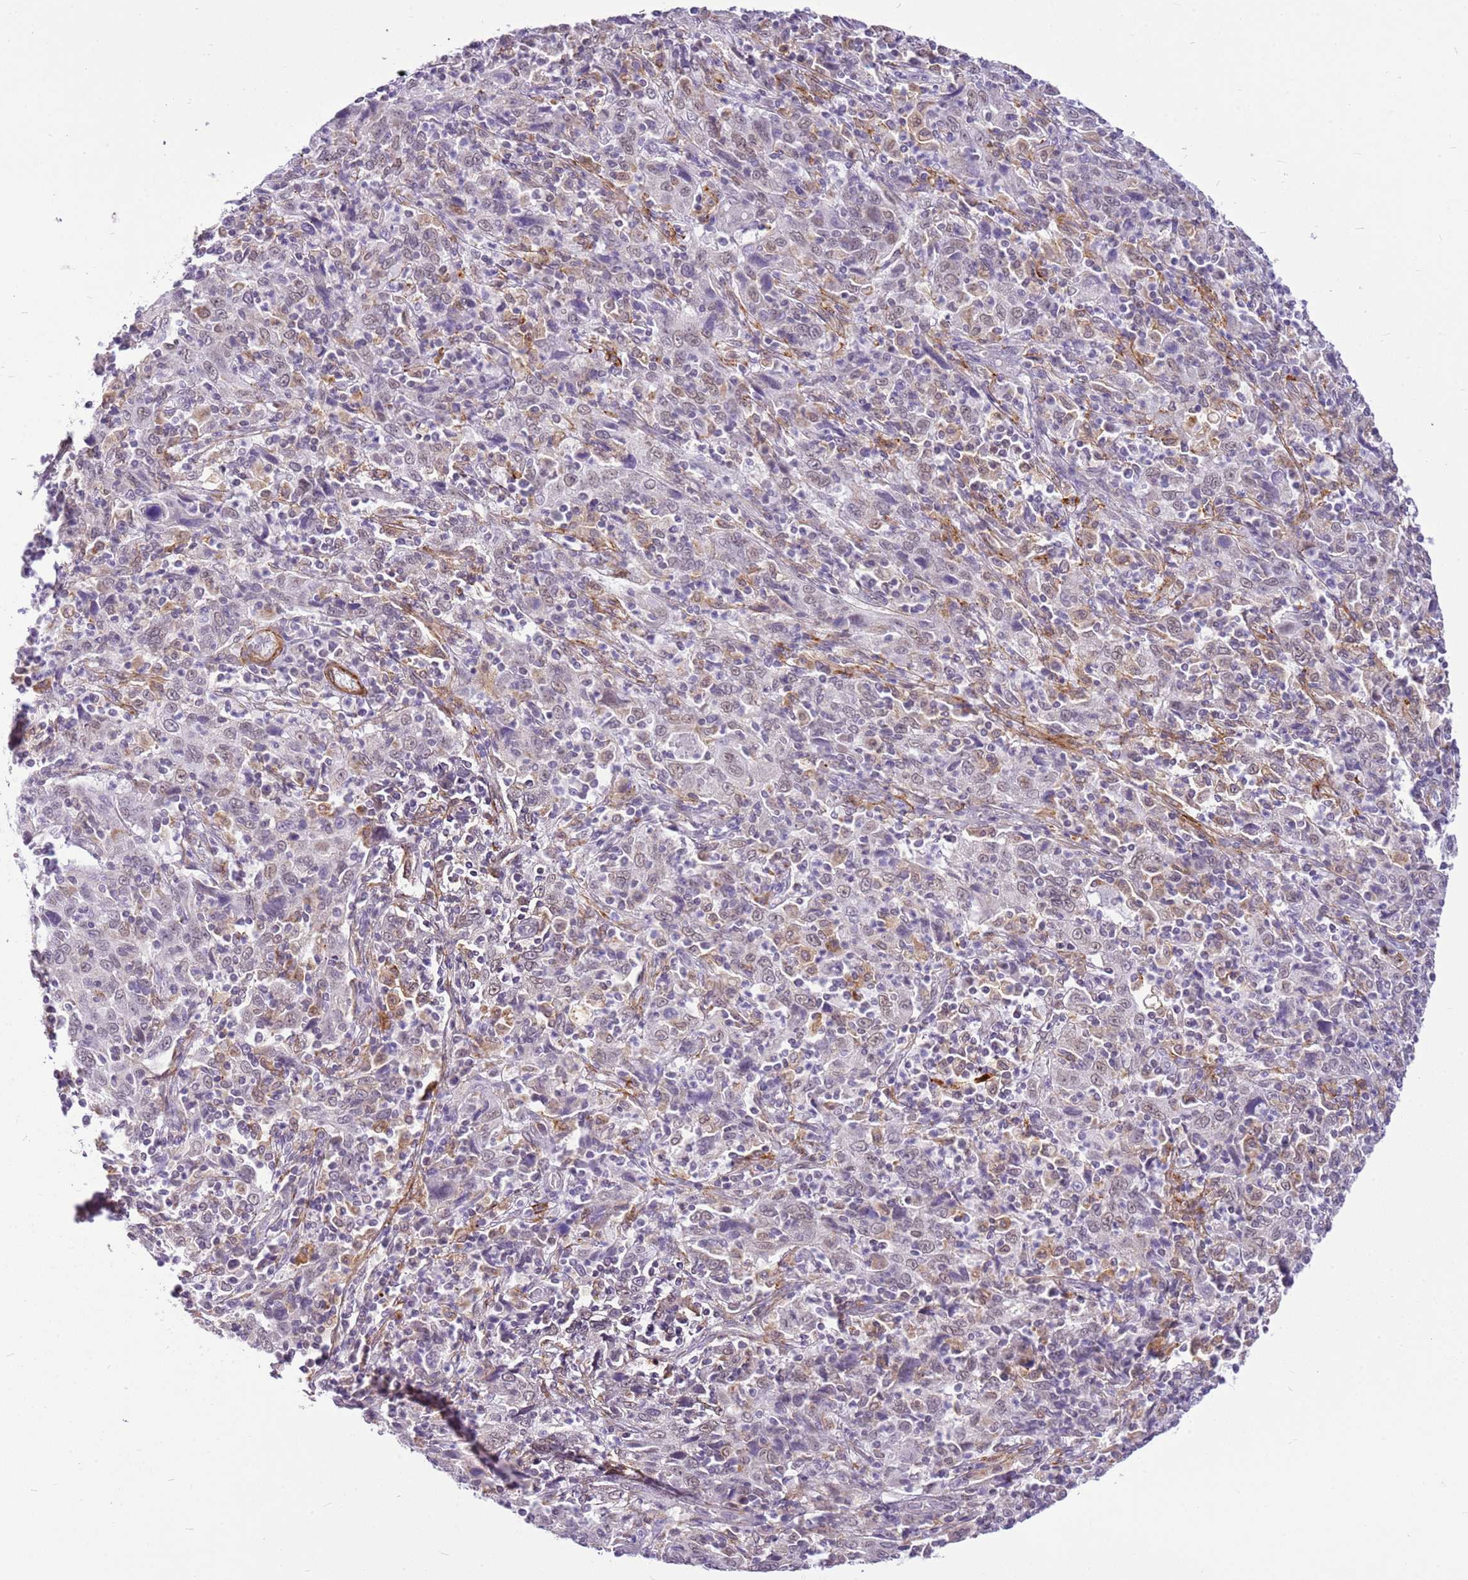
{"staining": {"intensity": "weak", "quantity": "<25%", "location": "nuclear"}, "tissue": "cervical cancer", "cell_type": "Tumor cells", "image_type": "cancer", "snomed": [{"axis": "morphology", "description": "Squamous cell carcinoma, NOS"}, {"axis": "topography", "description": "Cervix"}], "caption": "High magnification brightfield microscopy of cervical squamous cell carcinoma stained with DAB (brown) and counterstained with hematoxylin (blue): tumor cells show no significant expression.", "gene": "SMIM4", "patient": {"sex": "female", "age": 46}}